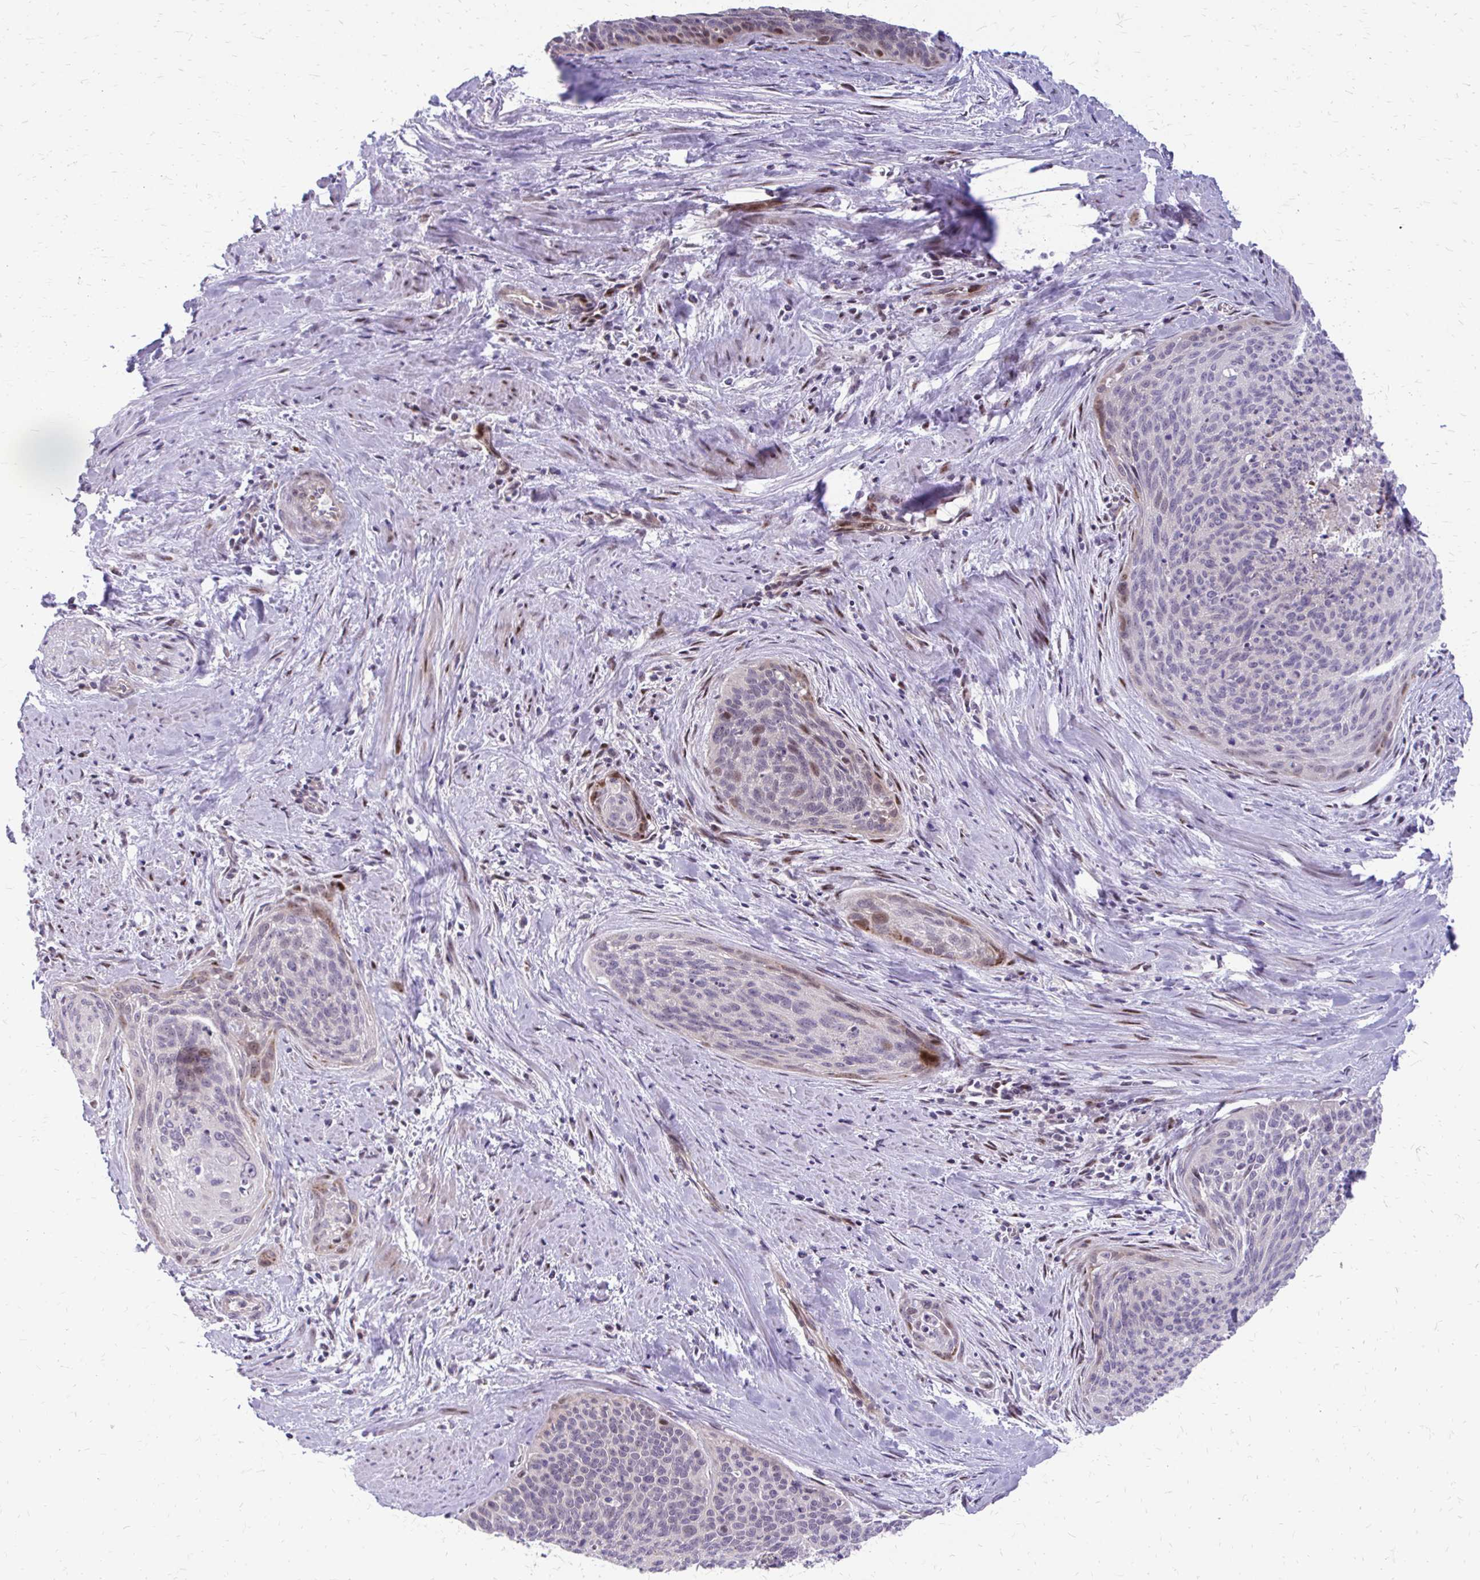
{"staining": {"intensity": "moderate", "quantity": "<25%", "location": "nuclear"}, "tissue": "cervical cancer", "cell_type": "Tumor cells", "image_type": "cancer", "snomed": [{"axis": "morphology", "description": "Squamous cell carcinoma, NOS"}, {"axis": "topography", "description": "Cervix"}], "caption": "Protein analysis of squamous cell carcinoma (cervical) tissue demonstrates moderate nuclear staining in approximately <25% of tumor cells.", "gene": "PPDPFL", "patient": {"sex": "female", "age": 55}}